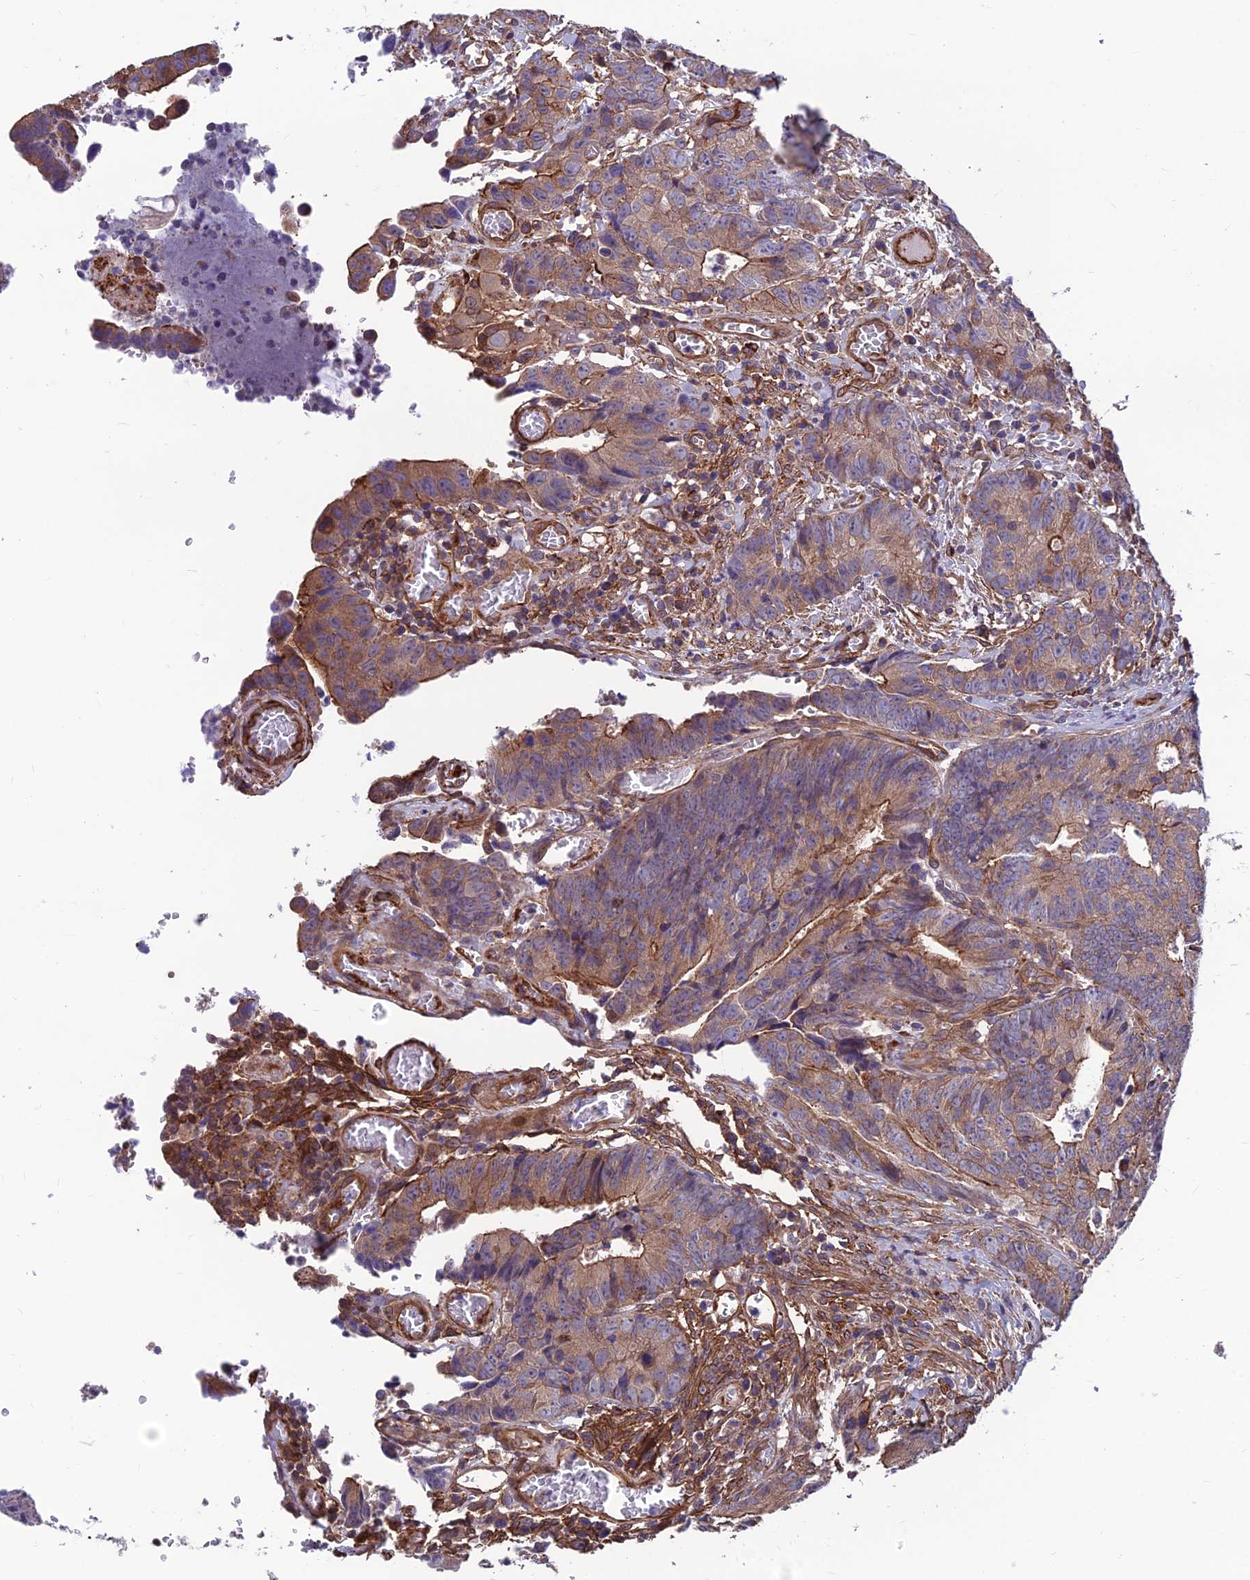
{"staining": {"intensity": "moderate", "quantity": ">75%", "location": "cytoplasmic/membranous"}, "tissue": "colorectal cancer", "cell_type": "Tumor cells", "image_type": "cancer", "snomed": [{"axis": "morphology", "description": "Adenocarcinoma, NOS"}, {"axis": "topography", "description": "Colon"}], "caption": "The photomicrograph displays staining of colorectal cancer, revealing moderate cytoplasmic/membranous protein staining (brown color) within tumor cells. The protein of interest is stained brown, and the nuclei are stained in blue (DAB (3,3'-diaminobenzidine) IHC with brightfield microscopy, high magnification).", "gene": "RTN4RL1", "patient": {"sex": "female", "age": 57}}